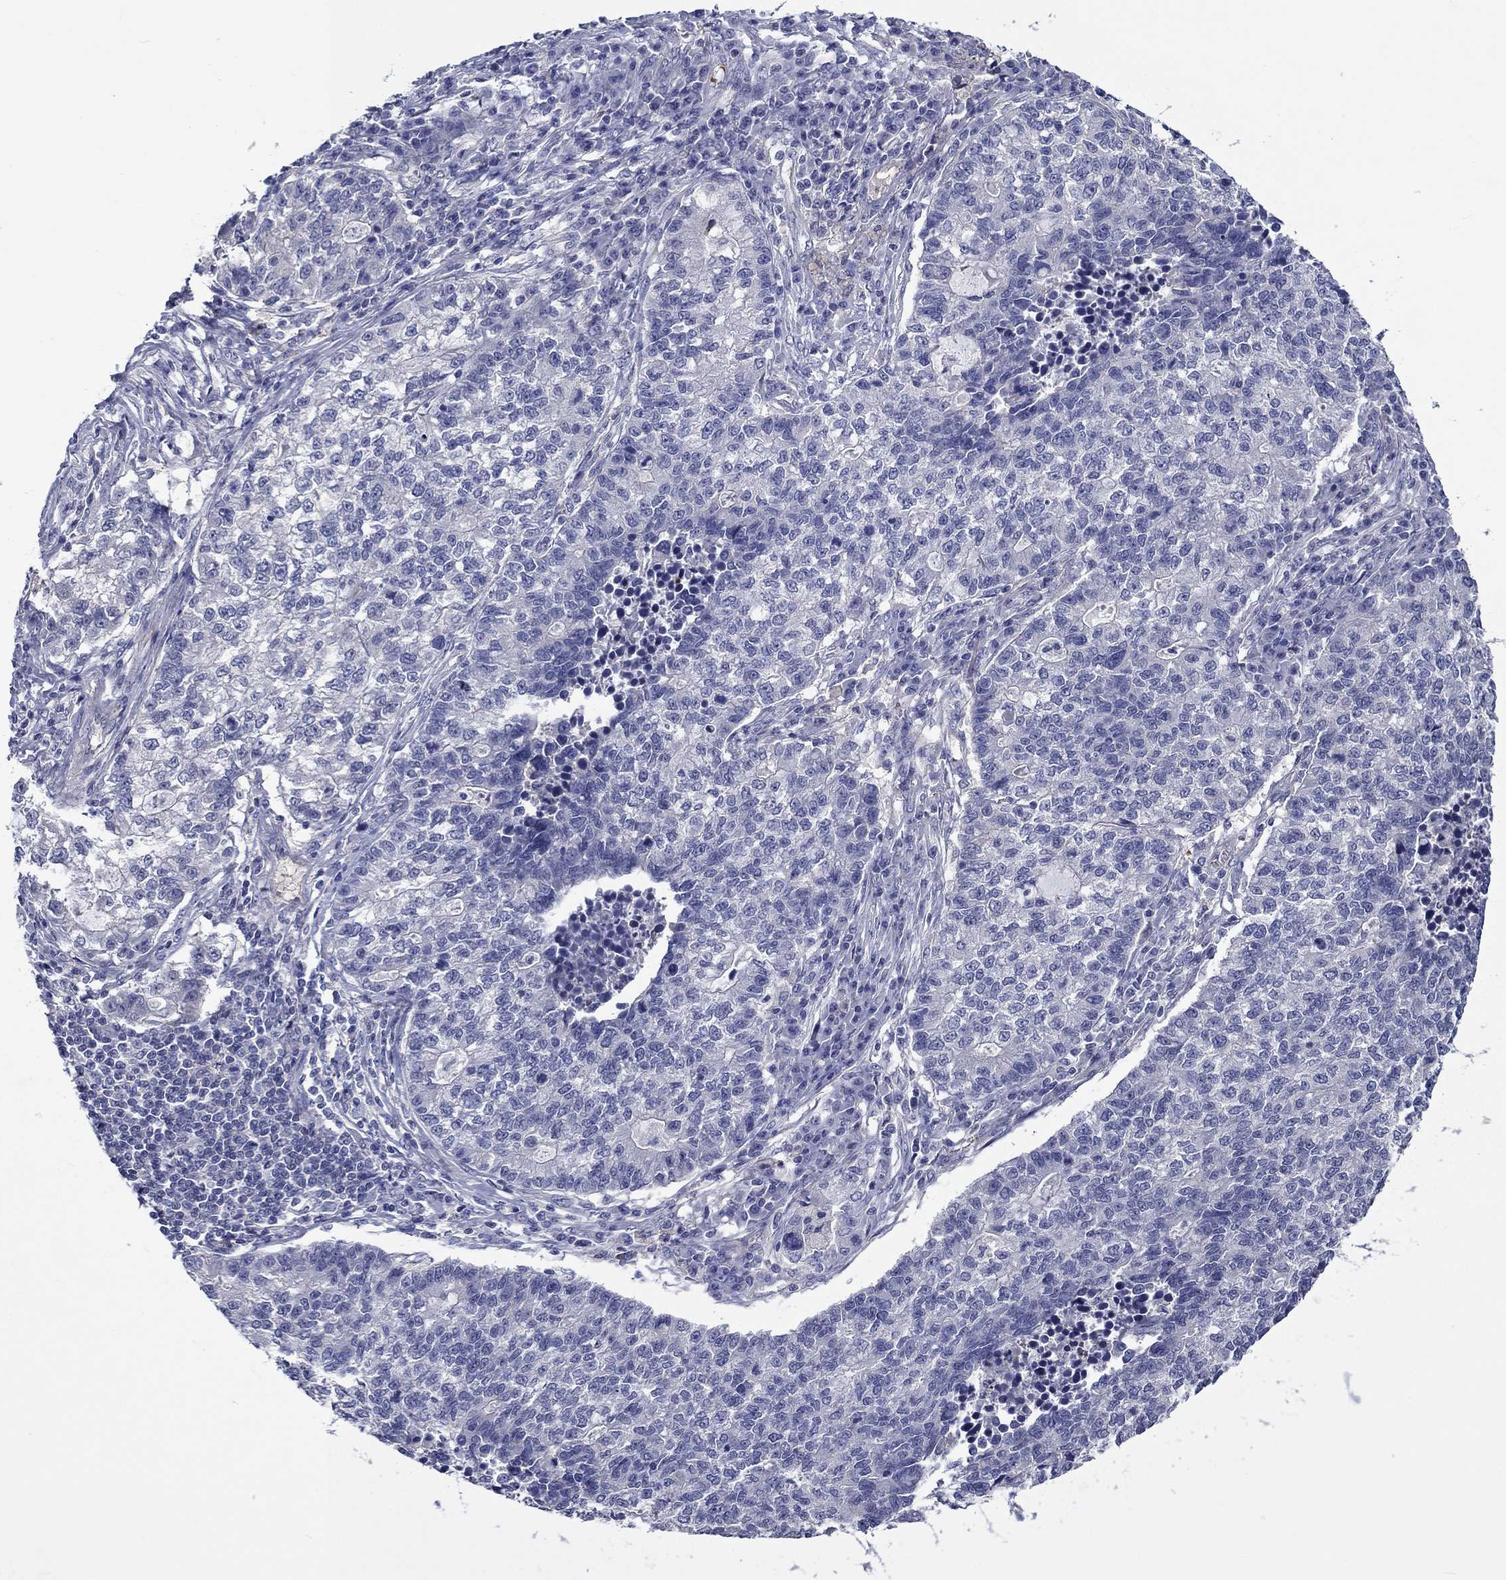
{"staining": {"intensity": "negative", "quantity": "none", "location": "none"}, "tissue": "lung cancer", "cell_type": "Tumor cells", "image_type": "cancer", "snomed": [{"axis": "morphology", "description": "Adenocarcinoma, NOS"}, {"axis": "topography", "description": "Lung"}], "caption": "Tumor cells show no significant protein expression in lung cancer (adenocarcinoma).", "gene": "CNDP1", "patient": {"sex": "male", "age": 57}}